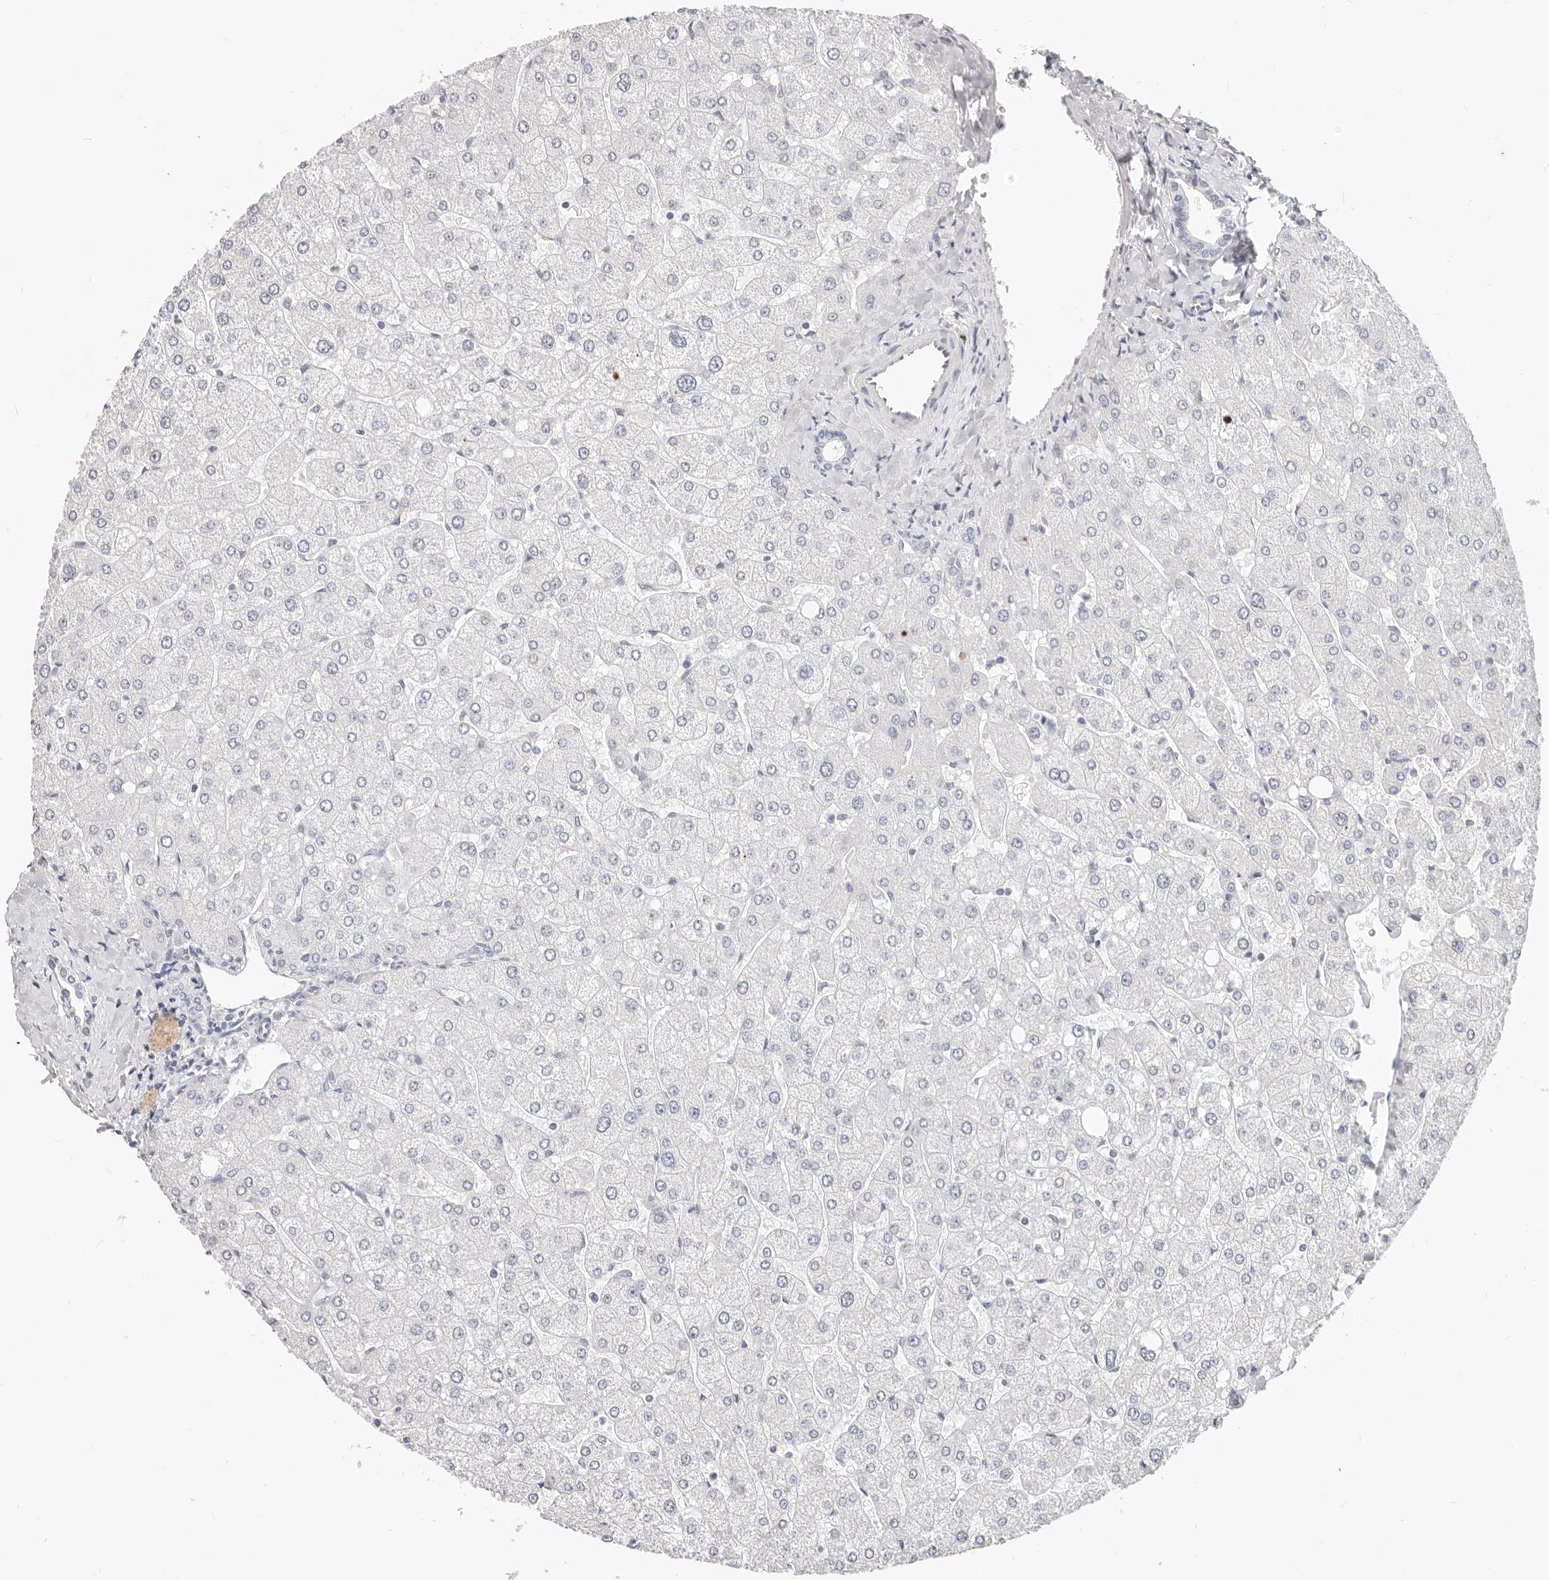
{"staining": {"intensity": "negative", "quantity": "none", "location": "none"}, "tissue": "liver", "cell_type": "Cholangiocytes", "image_type": "normal", "snomed": [{"axis": "morphology", "description": "Normal tissue, NOS"}, {"axis": "topography", "description": "Liver"}], "caption": "The histopathology image reveals no significant positivity in cholangiocytes of liver.", "gene": "ZRANB1", "patient": {"sex": "male", "age": 55}}